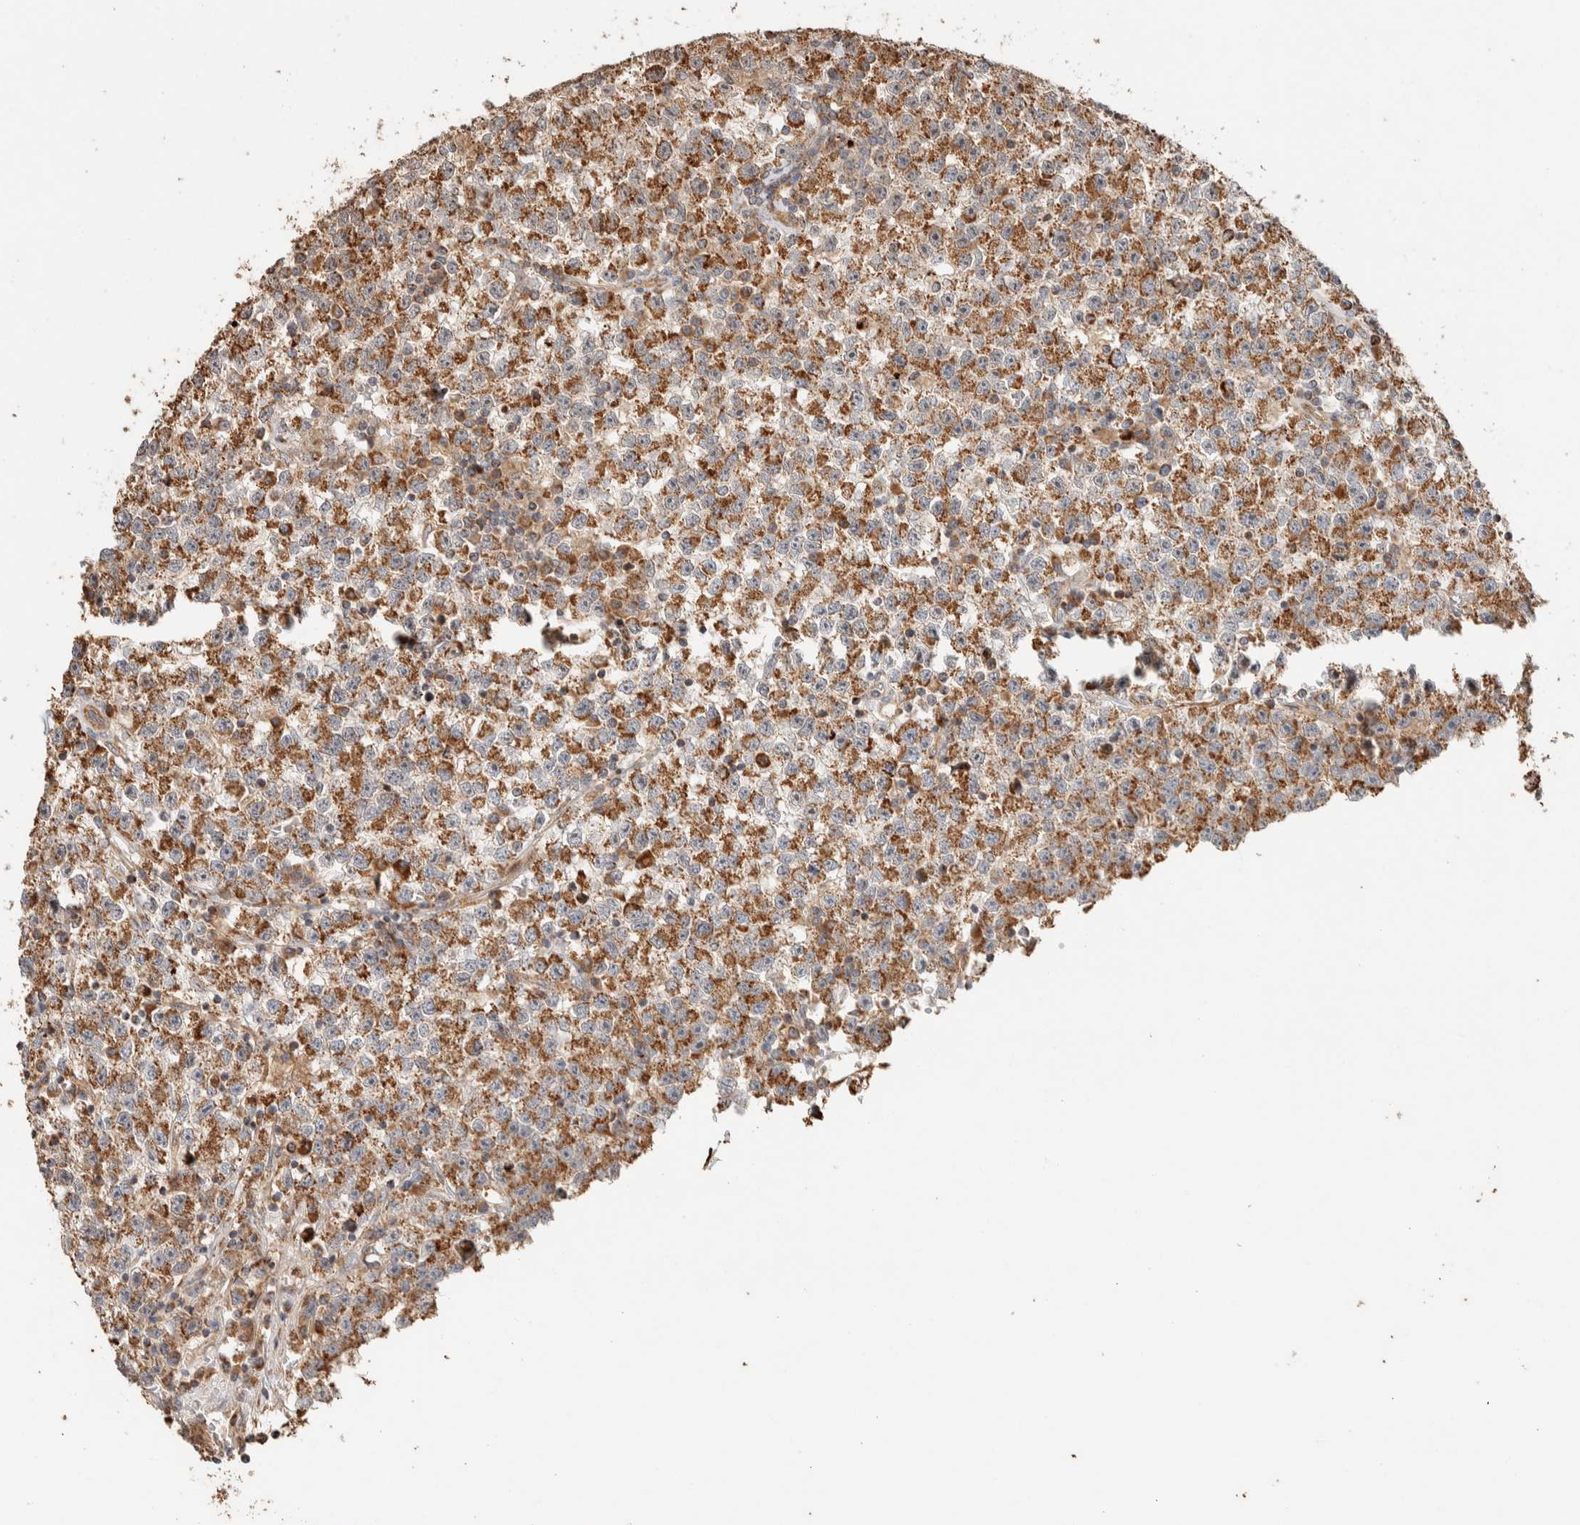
{"staining": {"intensity": "moderate", "quantity": ">75%", "location": "cytoplasmic/membranous"}, "tissue": "testis cancer", "cell_type": "Tumor cells", "image_type": "cancer", "snomed": [{"axis": "morphology", "description": "Seminoma, NOS"}, {"axis": "topography", "description": "Testis"}], "caption": "Protein expression analysis of testis cancer shows moderate cytoplasmic/membranous staining in about >75% of tumor cells.", "gene": "KIF9", "patient": {"sex": "male", "age": 22}}